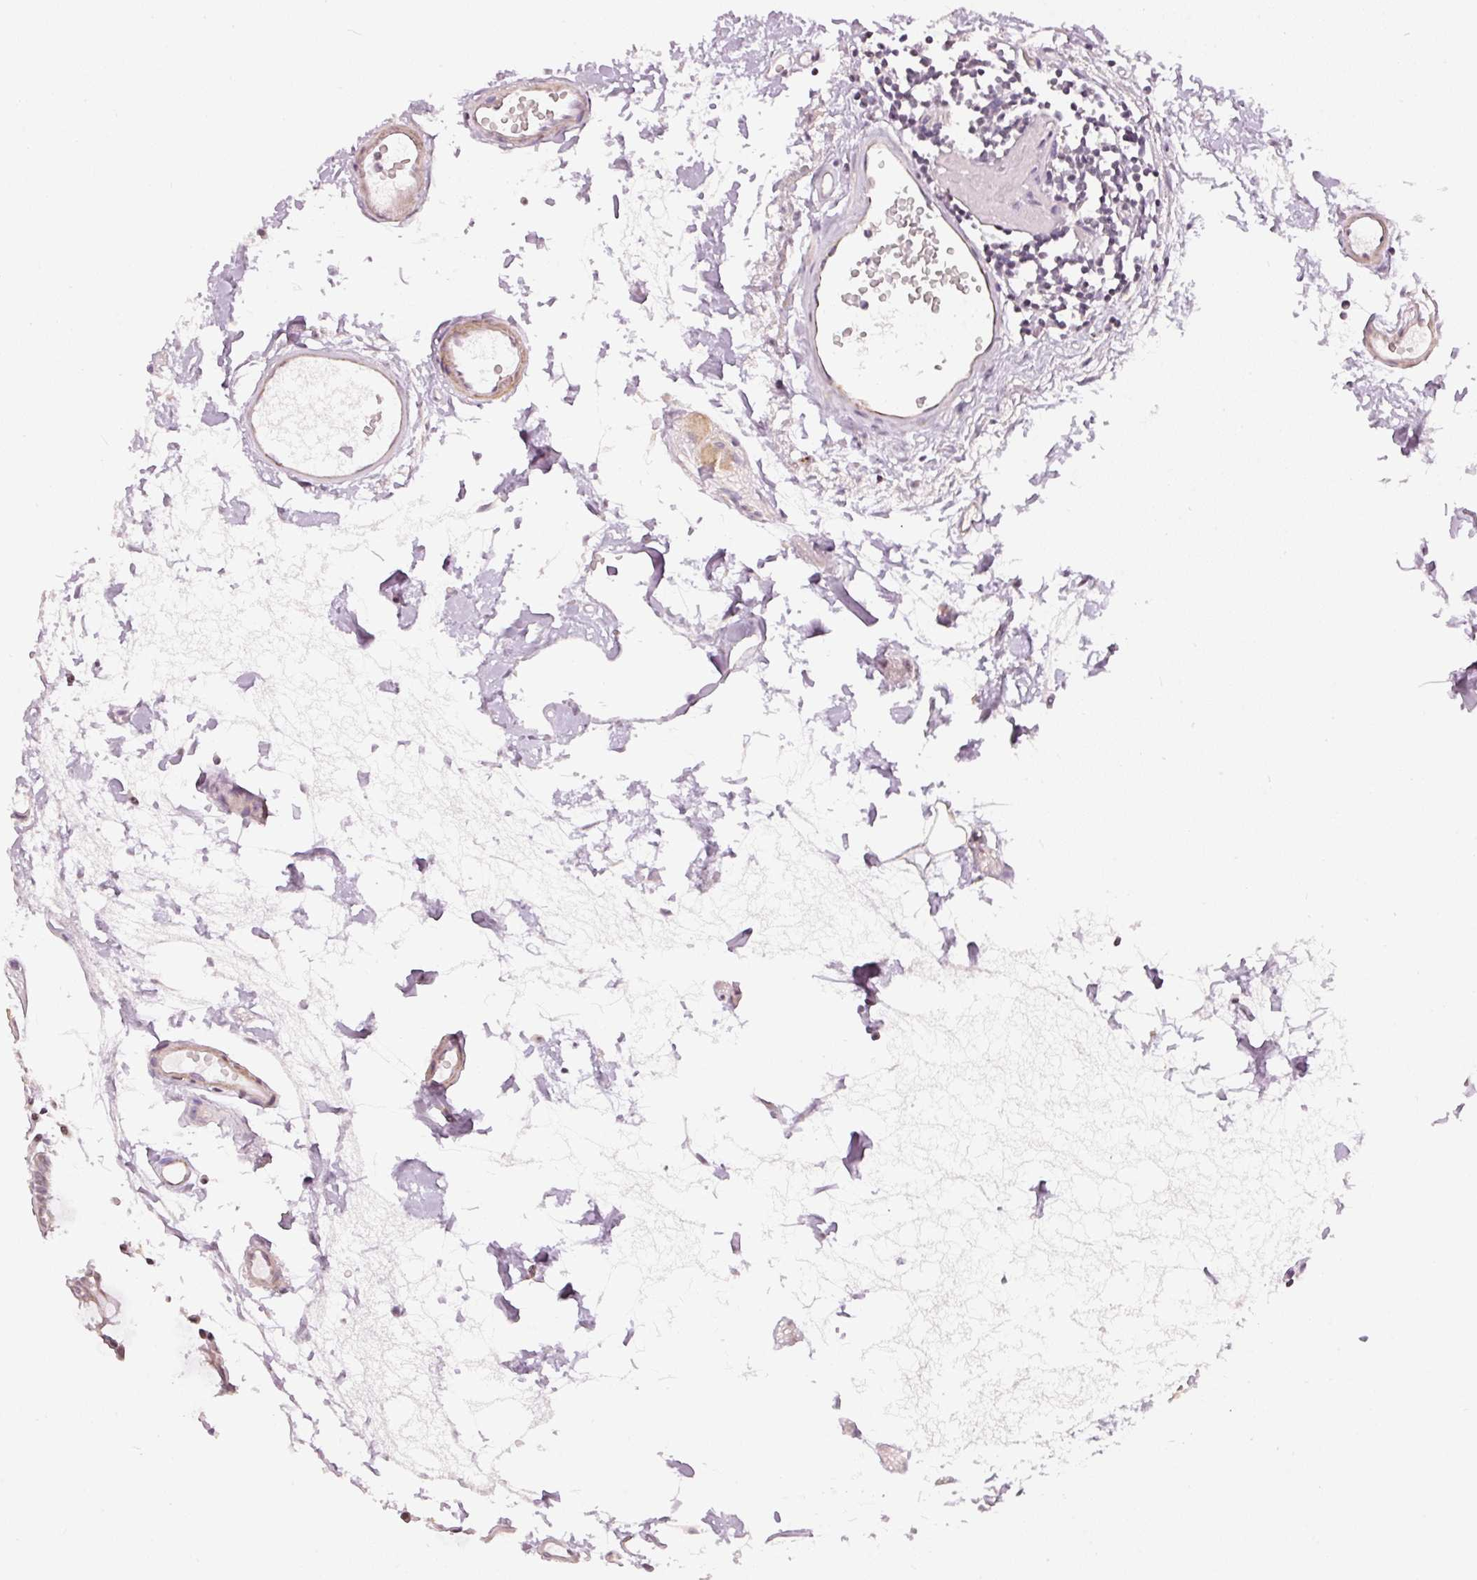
{"staining": {"intensity": "weak", "quantity": ">75%", "location": "cytoplasmic/membranous"}, "tissue": "colon", "cell_type": "Endothelial cells", "image_type": "normal", "snomed": [{"axis": "morphology", "description": "Normal tissue, NOS"}, {"axis": "topography", "description": "Colon"}], "caption": "High-magnification brightfield microscopy of benign colon stained with DAB (3,3'-diaminobenzidine) (brown) and counterstained with hematoxylin (blue). endothelial cells exhibit weak cytoplasmic/membranous positivity is present in about>75% of cells. (Brightfield microscopy of DAB IHC at high magnification).", "gene": "NRDE2", "patient": {"sex": "female", "age": 84}}